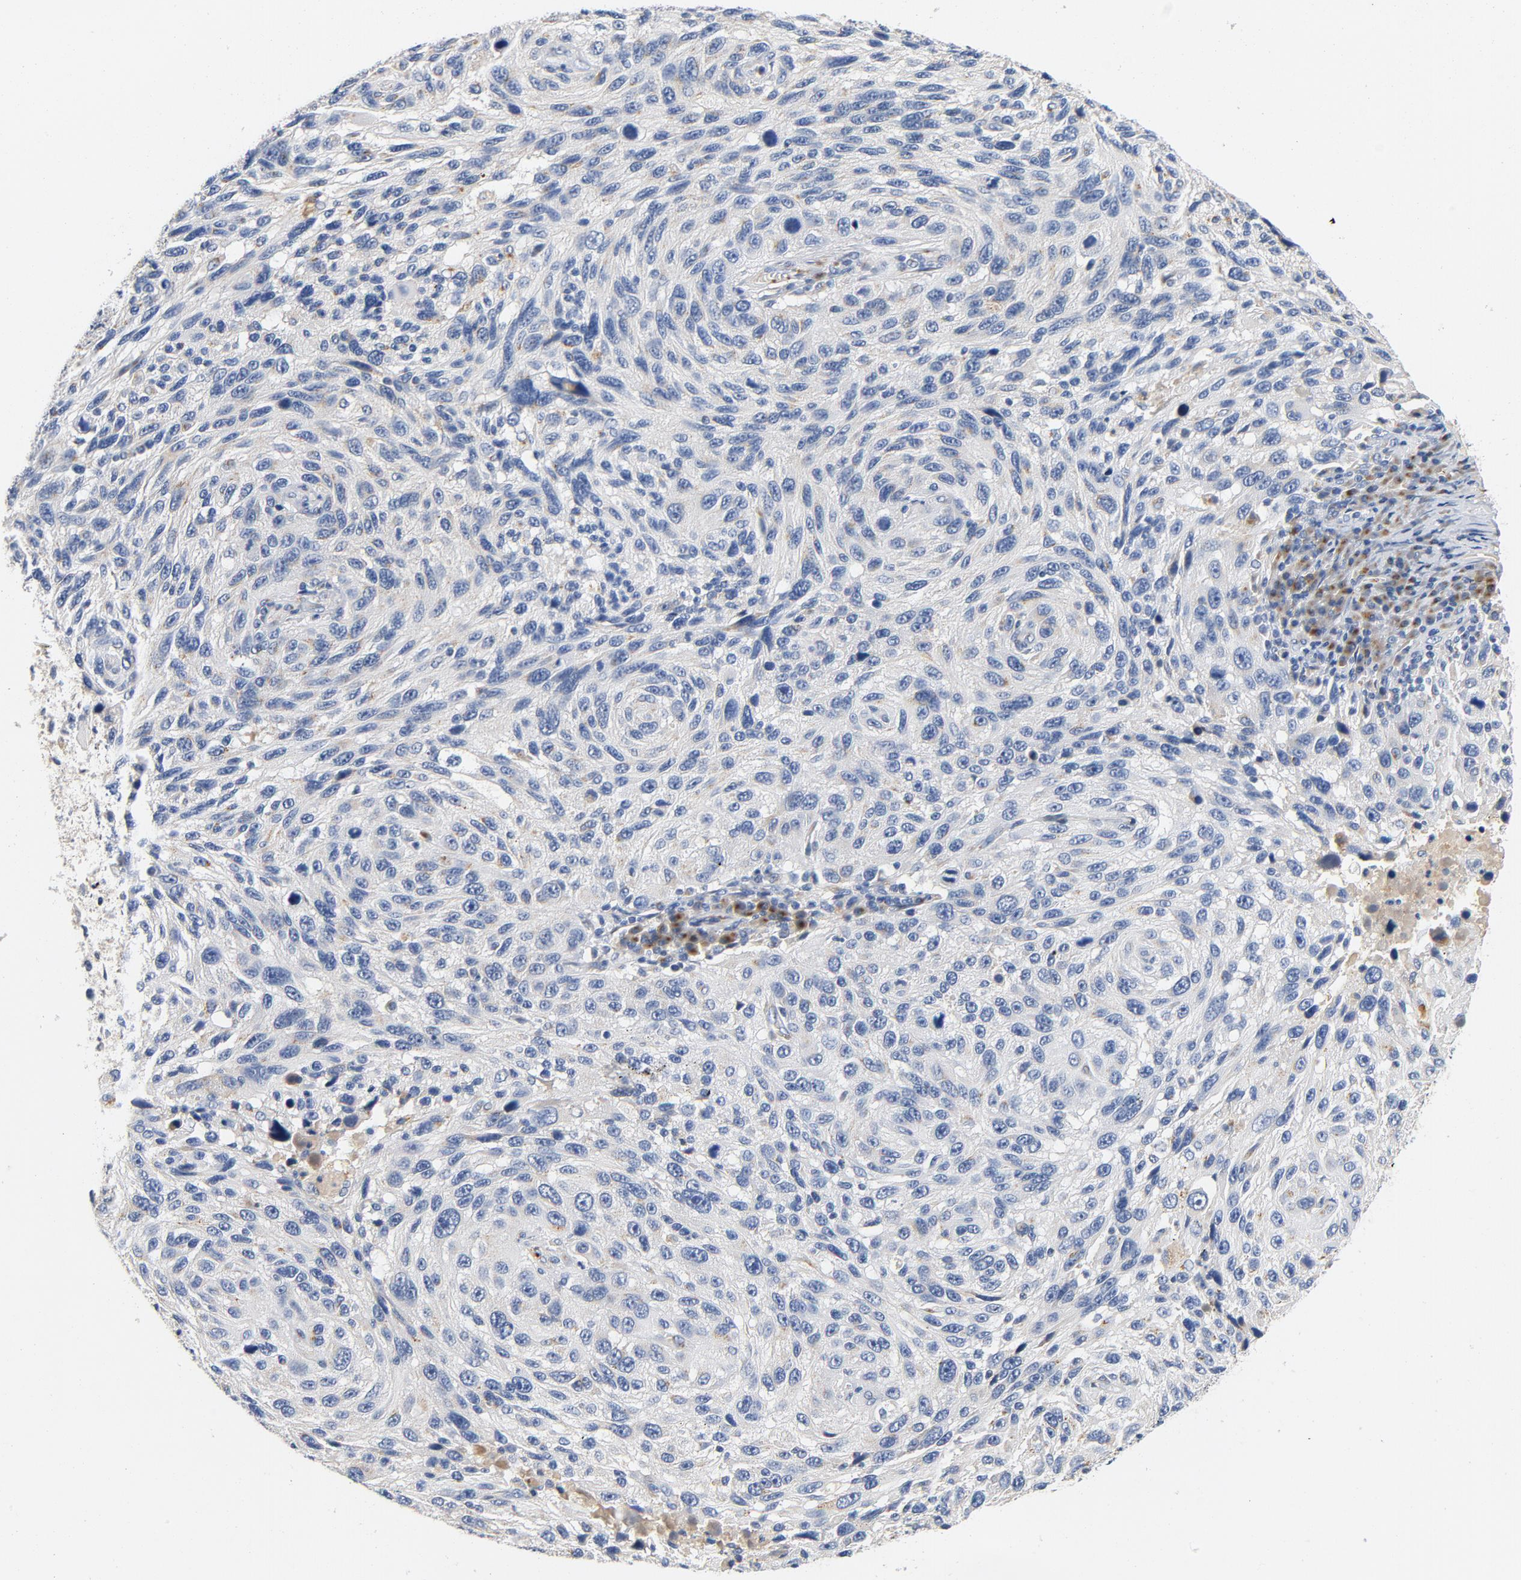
{"staining": {"intensity": "negative", "quantity": "none", "location": "none"}, "tissue": "melanoma", "cell_type": "Tumor cells", "image_type": "cancer", "snomed": [{"axis": "morphology", "description": "Malignant melanoma, NOS"}, {"axis": "topography", "description": "Skin"}], "caption": "The histopathology image reveals no significant positivity in tumor cells of malignant melanoma.", "gene": "LMAN2", "patient": {"sex": "male", "age": 53}}